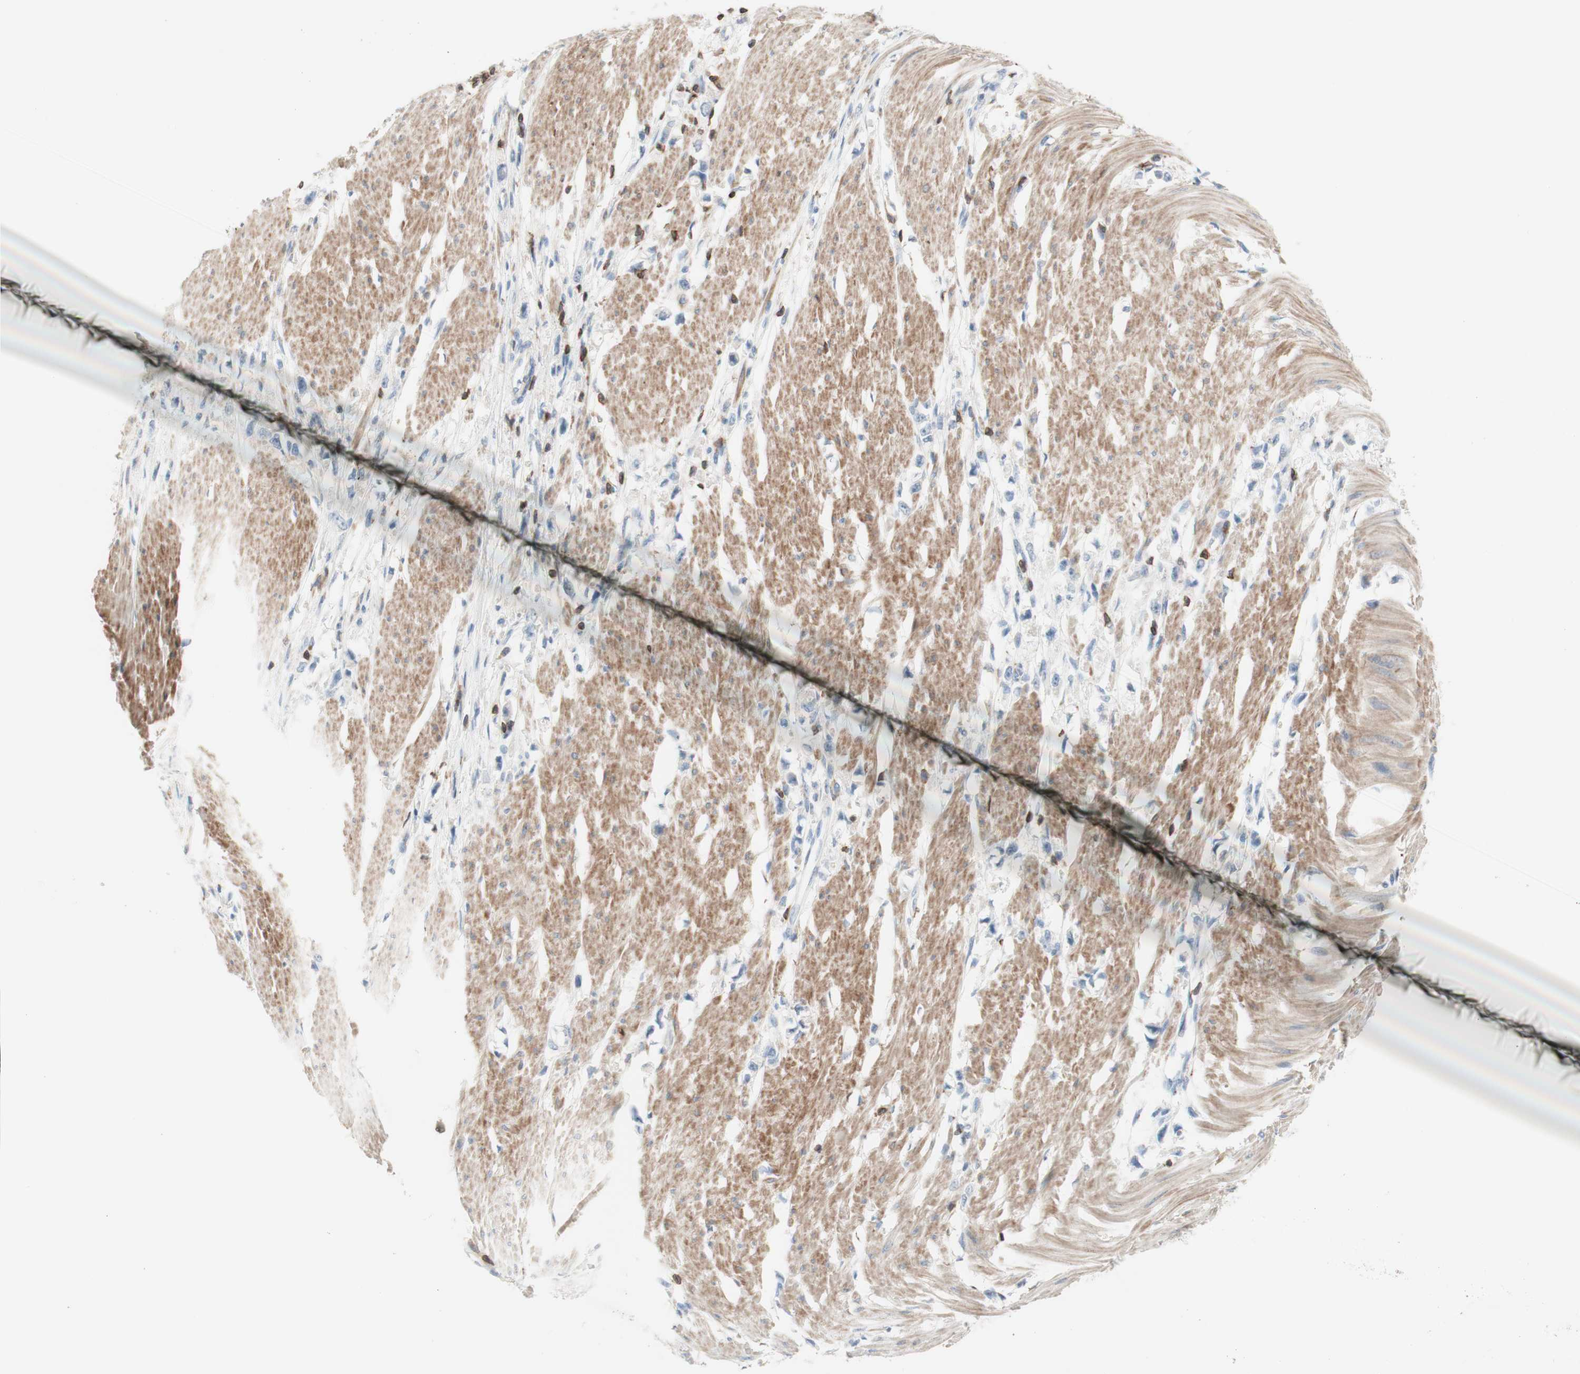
{"staining": {"intensity": "negative", "quantity": "none", "location": "none"}, "tissue": "stomach cancer", "cell_type": "Tumor cells", "image_type": "cancer", "snomed": [{"axis": "morphology", "description": "Adenocarcinoma, NOS"}, {"axis": "topography", "description": "Stomach"}], "caption": "Photomicrograph shows no protein staining in tumor cells of stomach adenocarcinoma tissue.", "gene": "SPINK6", "patient": {"sex": "female", "age": 59}}